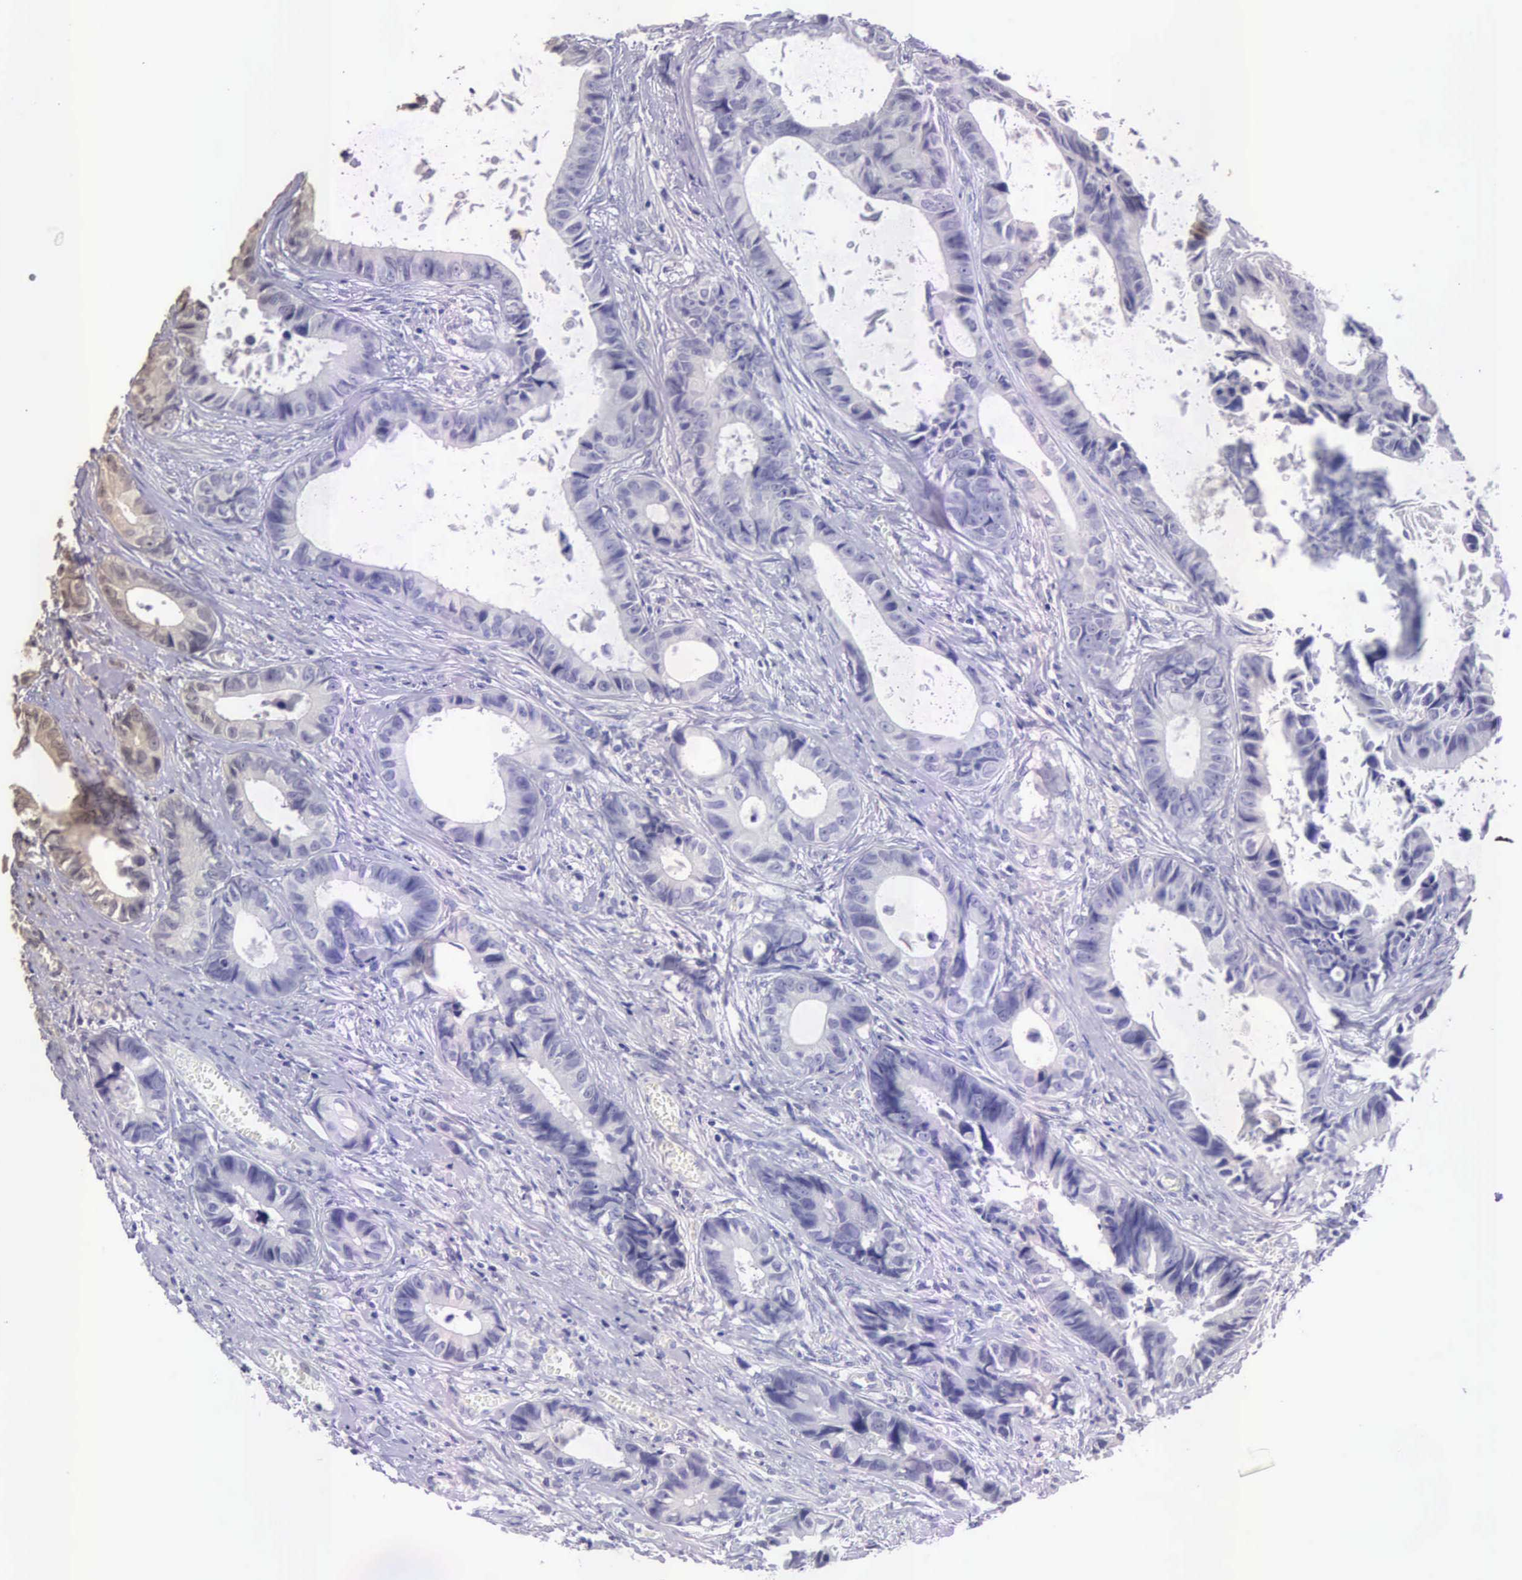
{"staining": {"intensity": "moderate", "quantity": "25%-75%", "location": "cytoplasmic/membranous"}, "tissue": "colorectal cancer", "cell_type": "Tumor cells", "image_type": "cancer", "snomed": [{"axis": "morphology", "description": "Adenocarcinoma, NOS"}, {"axis": "topography", "description": "Rectum"}], "caption": "Immunohistochemistry image of neoplastic tissue: colorectal cancer stained using immunohistochemistry demonstrates medium levels of moderate protein expression localized specifically in the cytoplasmic/membranous of tumor cells, appearing as a cytoplasmic/membranous brown color.", "gene": "CDC45", "patient": {"sex": "female", "age": 98}}